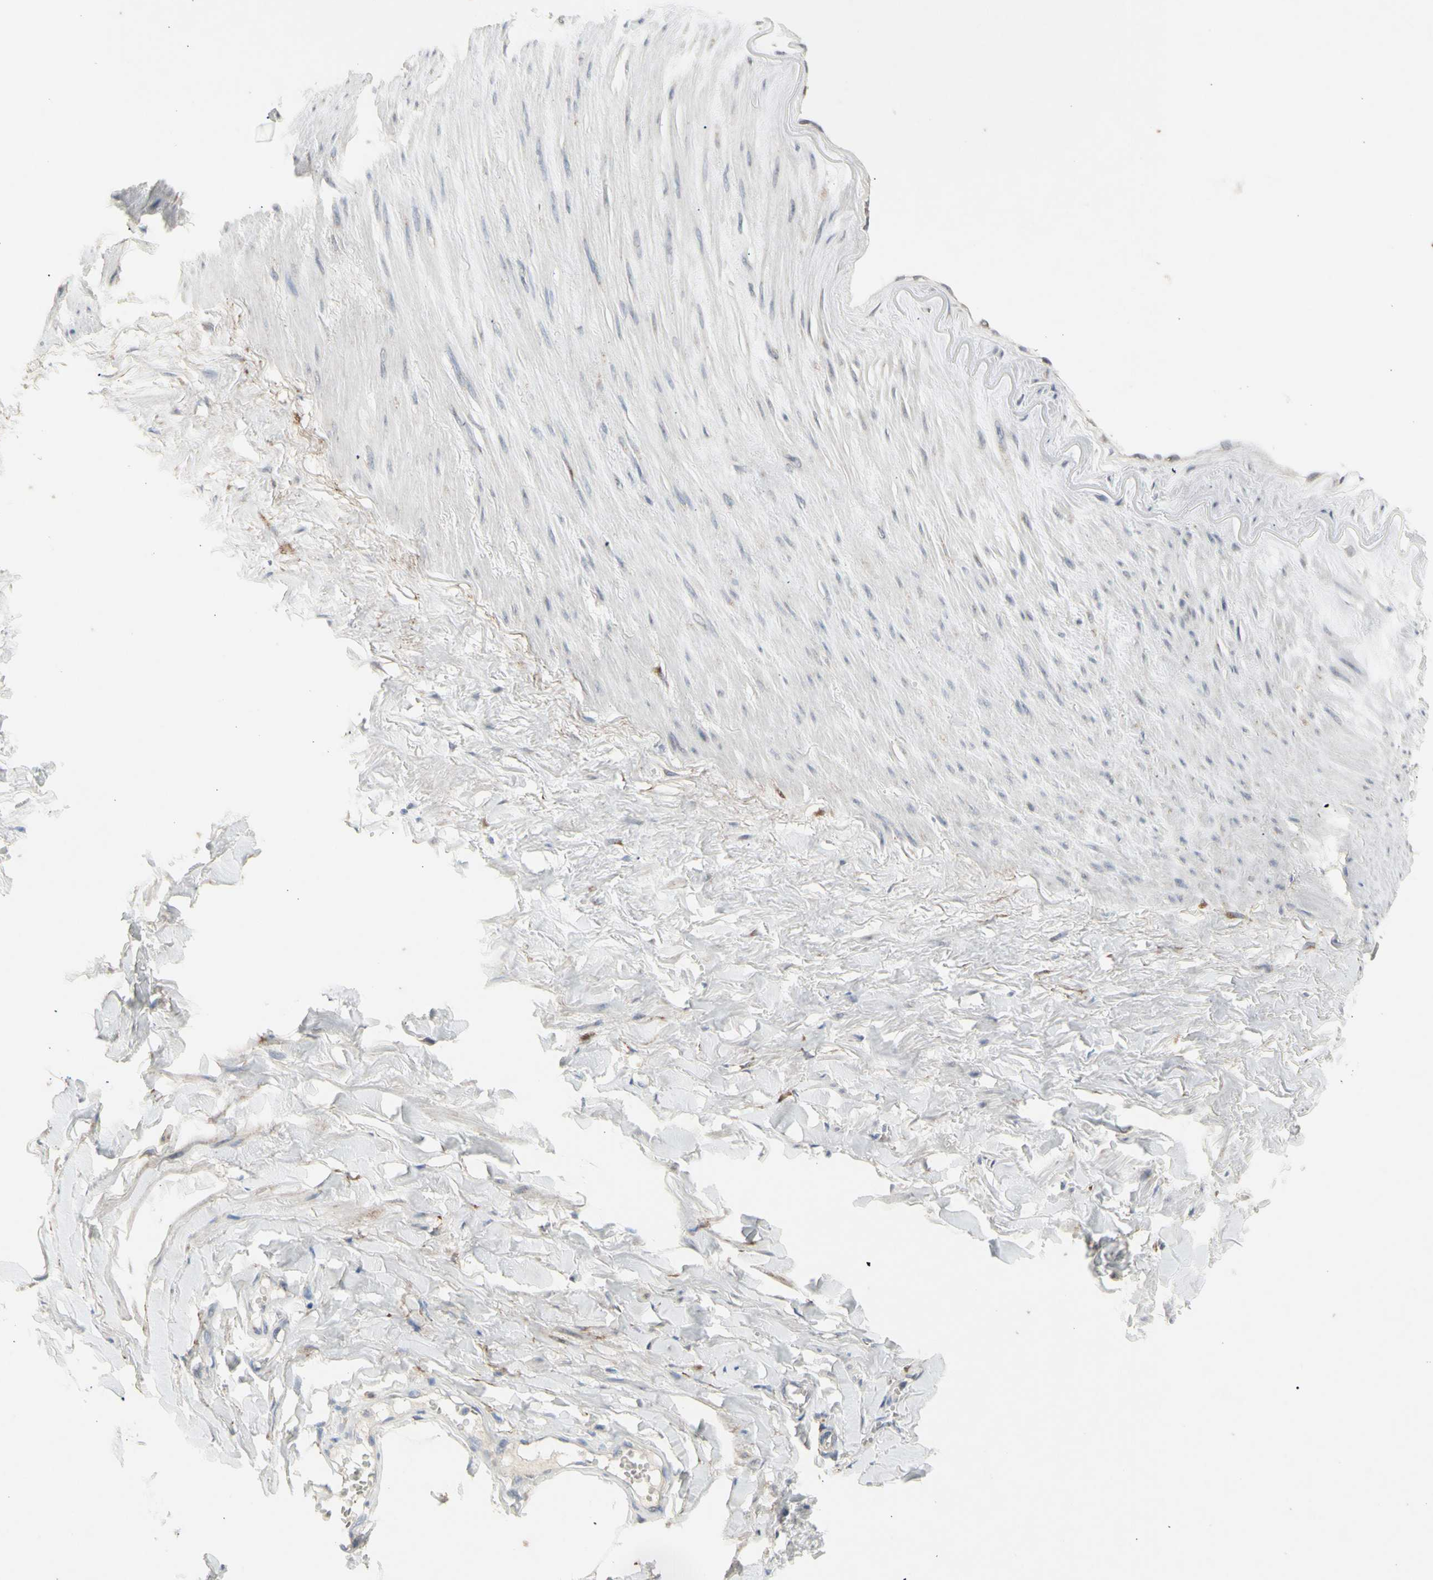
{"staining": {"intensity": "negative", "quantity": "none", "location": "none"}, "tissue": "adipose tissue", "cell_type": "Adipocytes", "image_type": "normal", "snomed": [{"axis": "morphology", "description": "Normal tissue, NOS"}, {"axis": "topography", "description": "Adipose tissue"}, {"axis": "topography", "description": "Peripheral nerve tissue"}], "caption": "Immunohistochemical staining of unremarkable adipose tissue exhibits no significant positivity in adipocytes. (Stains: DAB (3,3'-diaminobenzidine) immunohistochemistry with hematoxylin counter stain, Microscopy: brightfield microscopy at high magnification).", "gene": "NLRP1", "patient": {"sex": "male", "age": 52}}